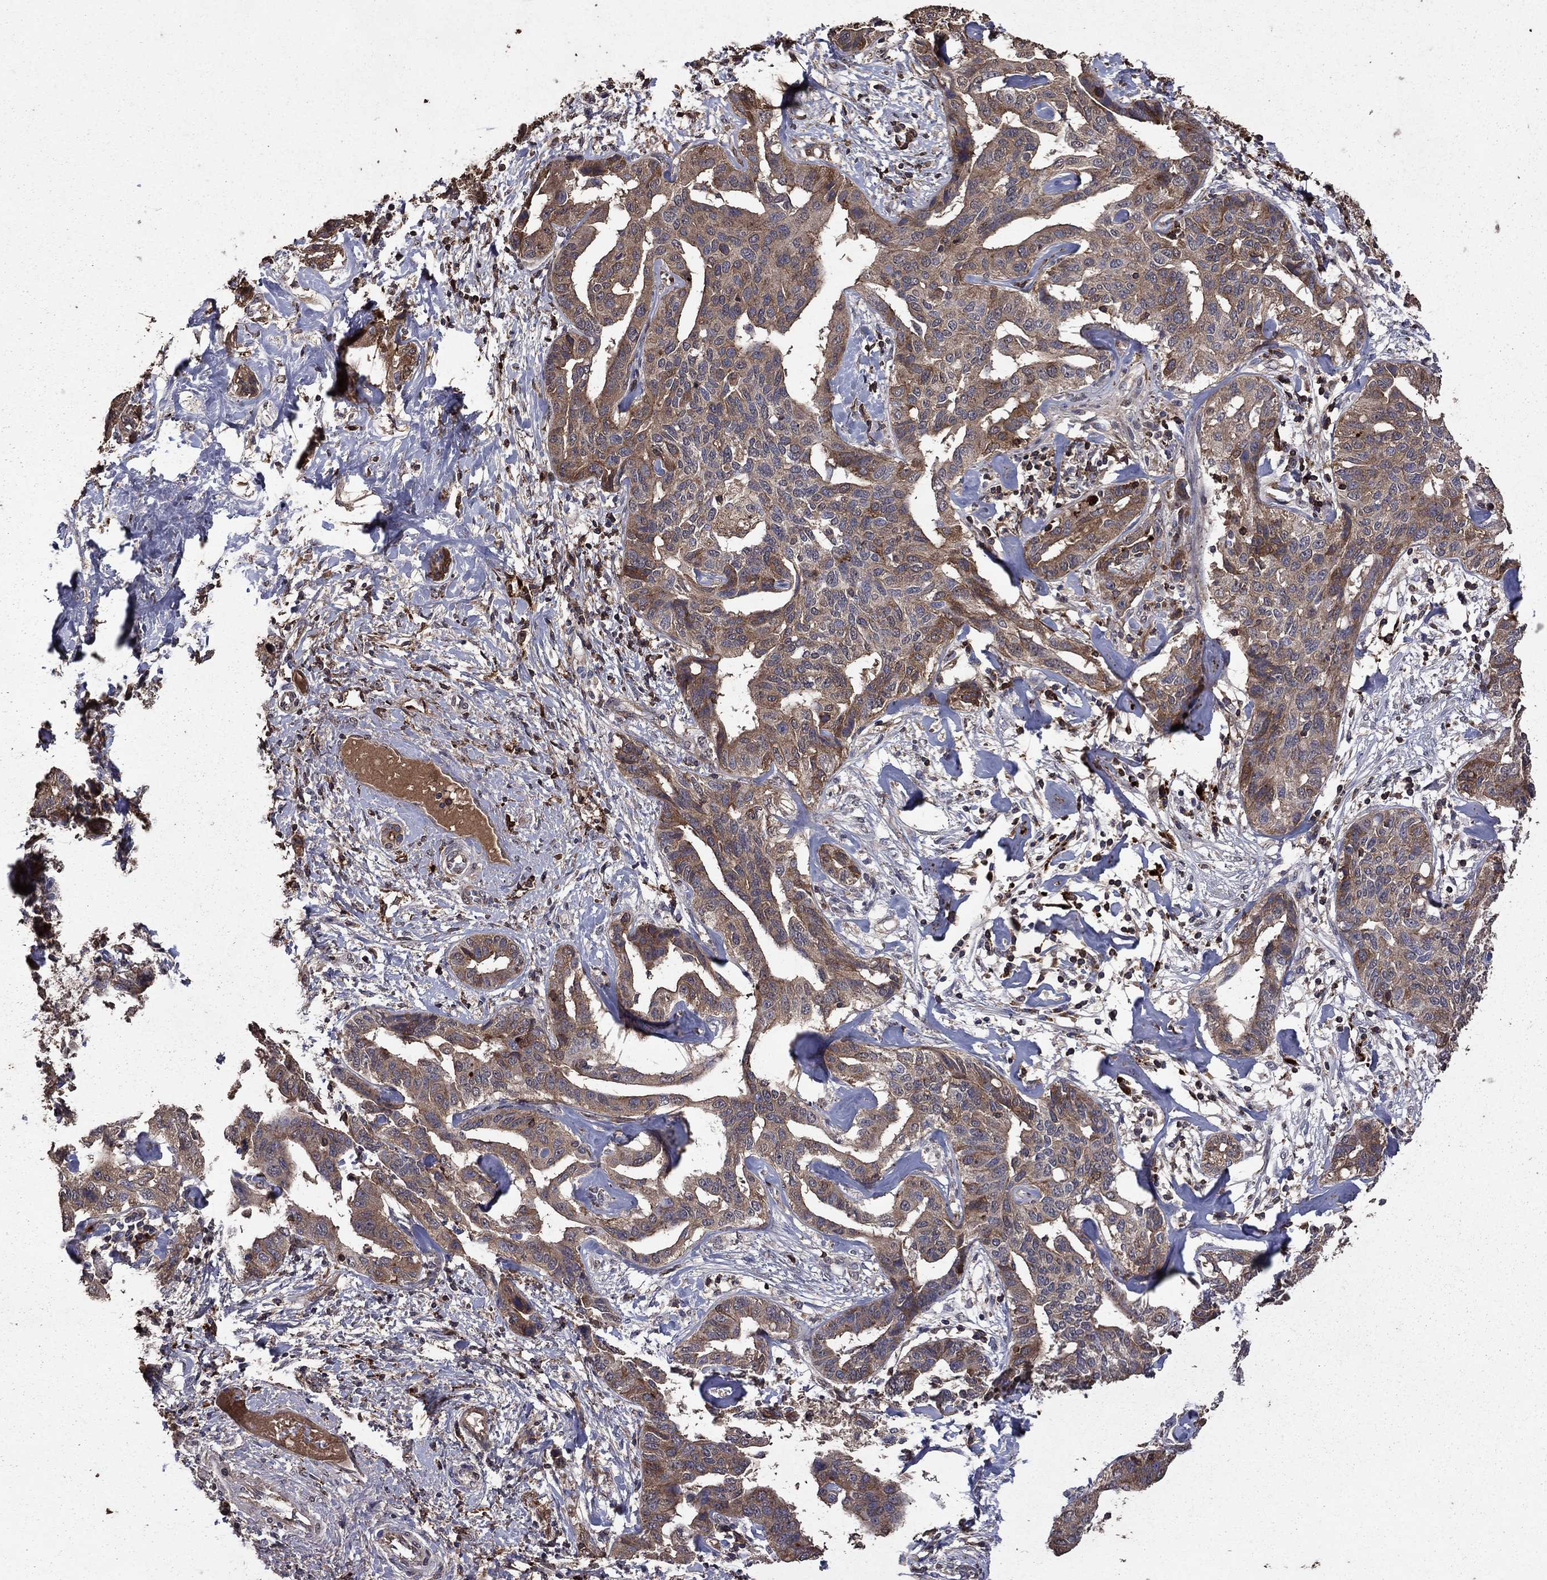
{"staining": {"intensity": "moderate", "quantity": ">75%", "location": "cytoplasmic/membranous"}, "tissue": "liver cancer", "cell_type": "Tumor cells", "image_type": "cancer", "snomed": [{"axis": "morphology", "description": "Cholangiocarcinoma"}, {"axis": "topography", "description": "Liver"}], "caption": "Immunohistochemical staining of human cholangiocarcinoma (liver) exhibits medium levels of moderate cytoplasmic/membranous staining in approximately >75% of tumor cells.", "gene": "SERPINA5", "patient": {"sex": "male", "age": 59}}